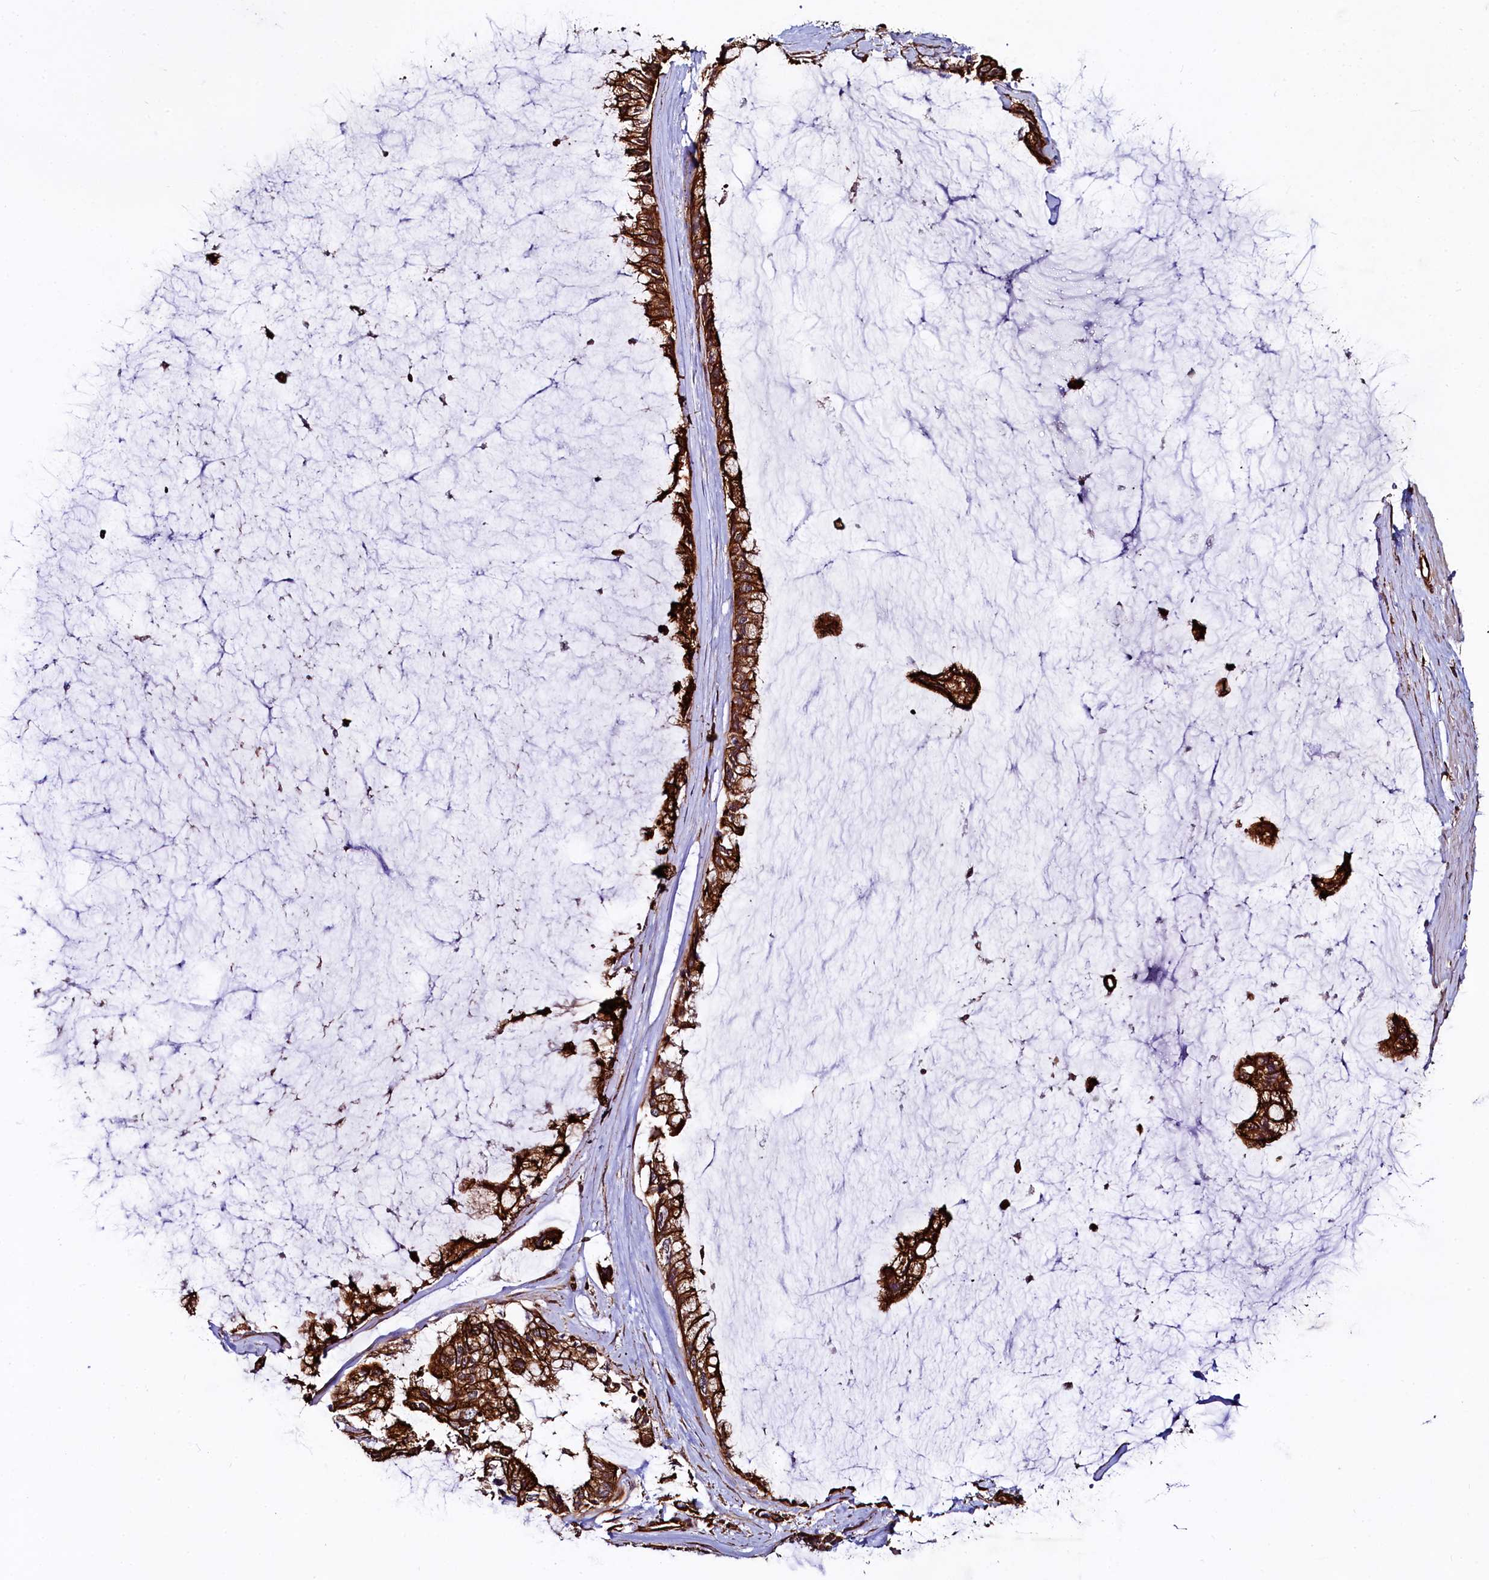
{"staining": {"intensity": "strong", "quantity": ">75%", "location": "cytoplasmic/membranous"}, "tissue": "ovarian cancer", "cell_type": "Tumor cells", "image_type": "cancer", "snomed": [{"axis": "morphology", "description": "Cystadenocarcinoma, mucinous, NOS"}, {"axis": "topography", "description": "Ovary"}], "caption": "There is high levels of strong cytoplasmic/membranous expression in tumor cells of mucinous cystadenocarcinoma (ovarian), as demonstrated by immunohistochemical staining (brown color).", "gene": "SVIP", "patient": {"sex": "female", "age": 39}}